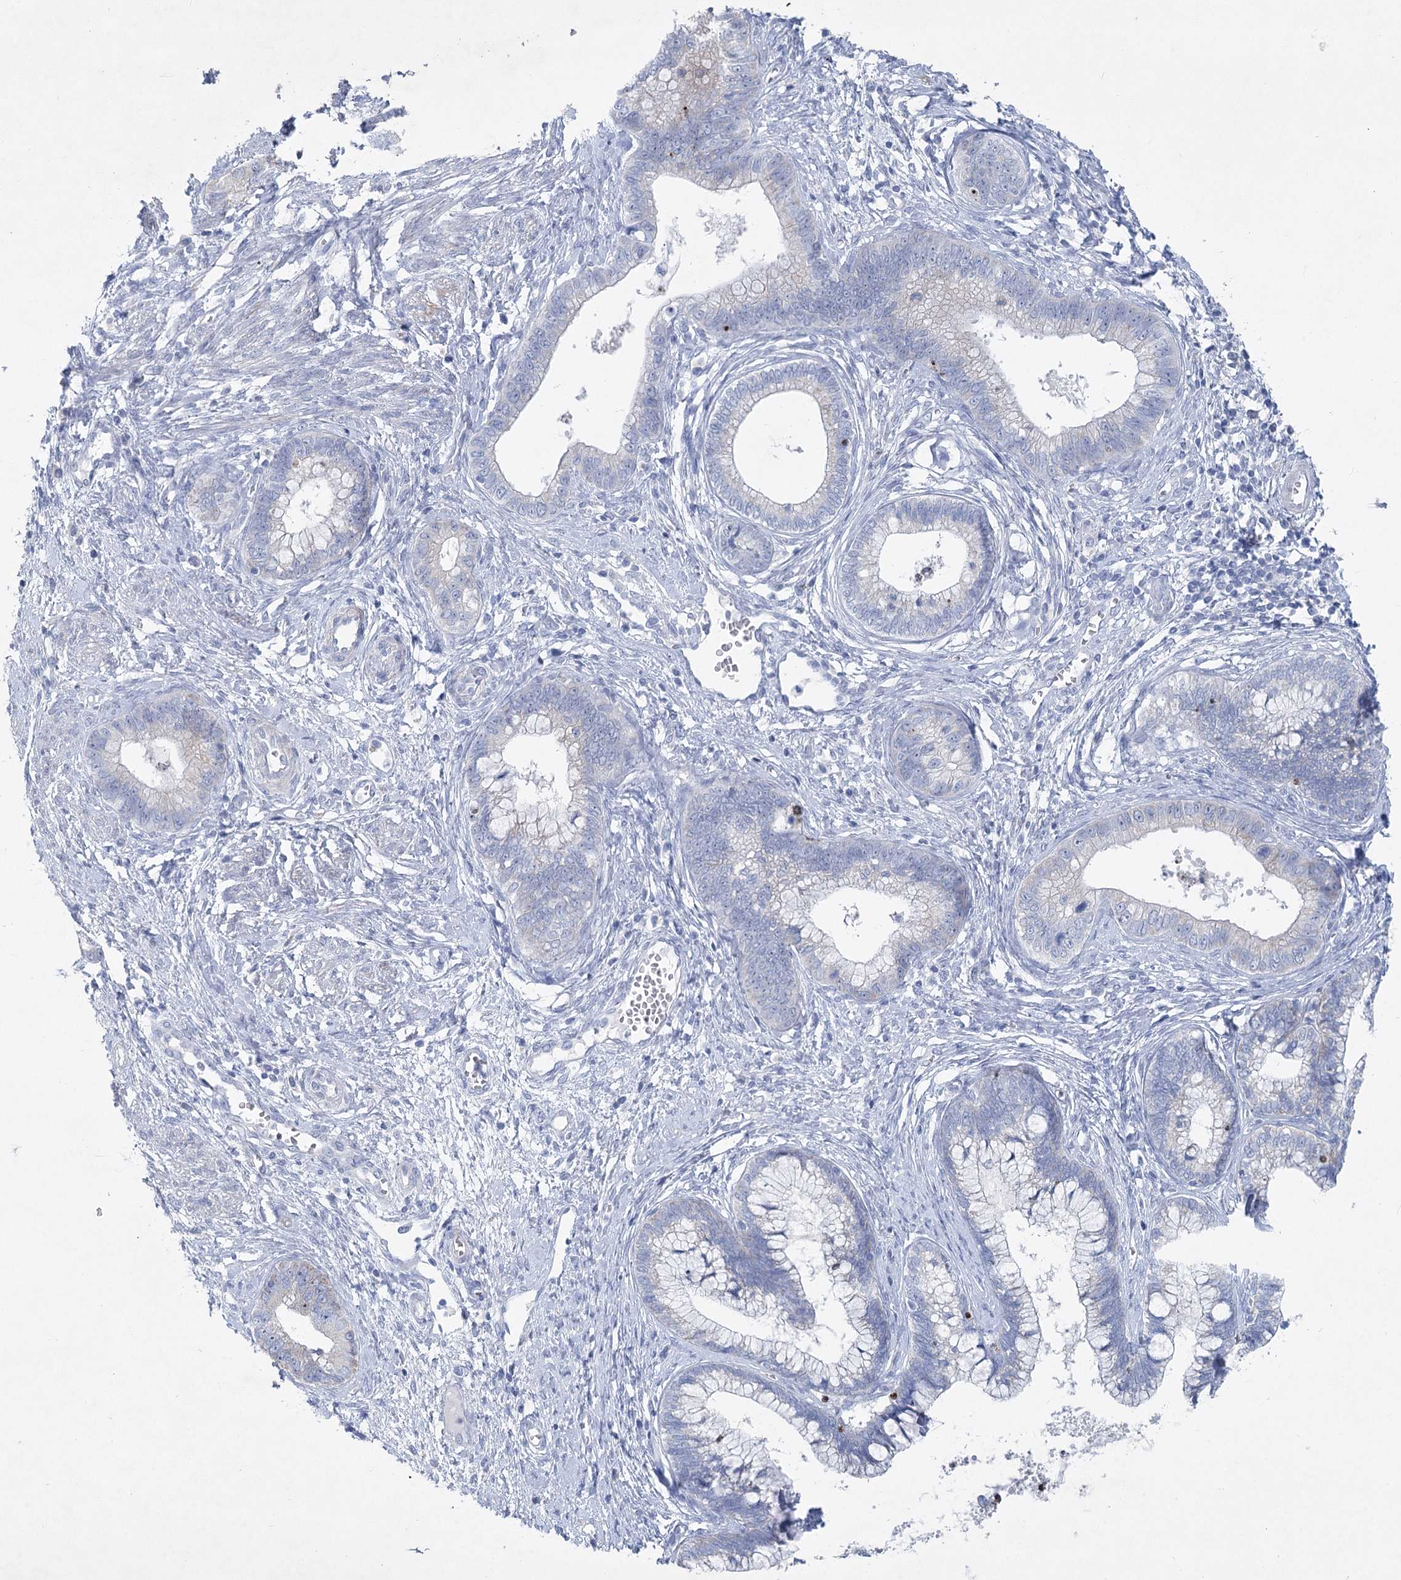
{"staining": {"intensity": "negative", "quantity": "none", "location": "none"}, "tissue": "cervical cancer", "cell_type": "Tumor cells", "image_type": "cancer", "snomed": [{"axis": "morphology", "description": "Adenocarcinoma, NOS"}, {"axis": "topography", "description": "Cervix"}], "caption": "High magnification brightfield microscopy of adenocarcinoma (cervical) stained with DAB (brown) and counterstained with hematoxylin (blue): tumor cells show no significant expression. (Stains: DAB (3,3'-diaminobenzidine) immunohistochemistry (IHC) with hematoxylin counter stain, Microscopy: brightfield microscopy at high magnification).", "gene": "WDR74", "patient": {"sex": "female", "age": 44}}